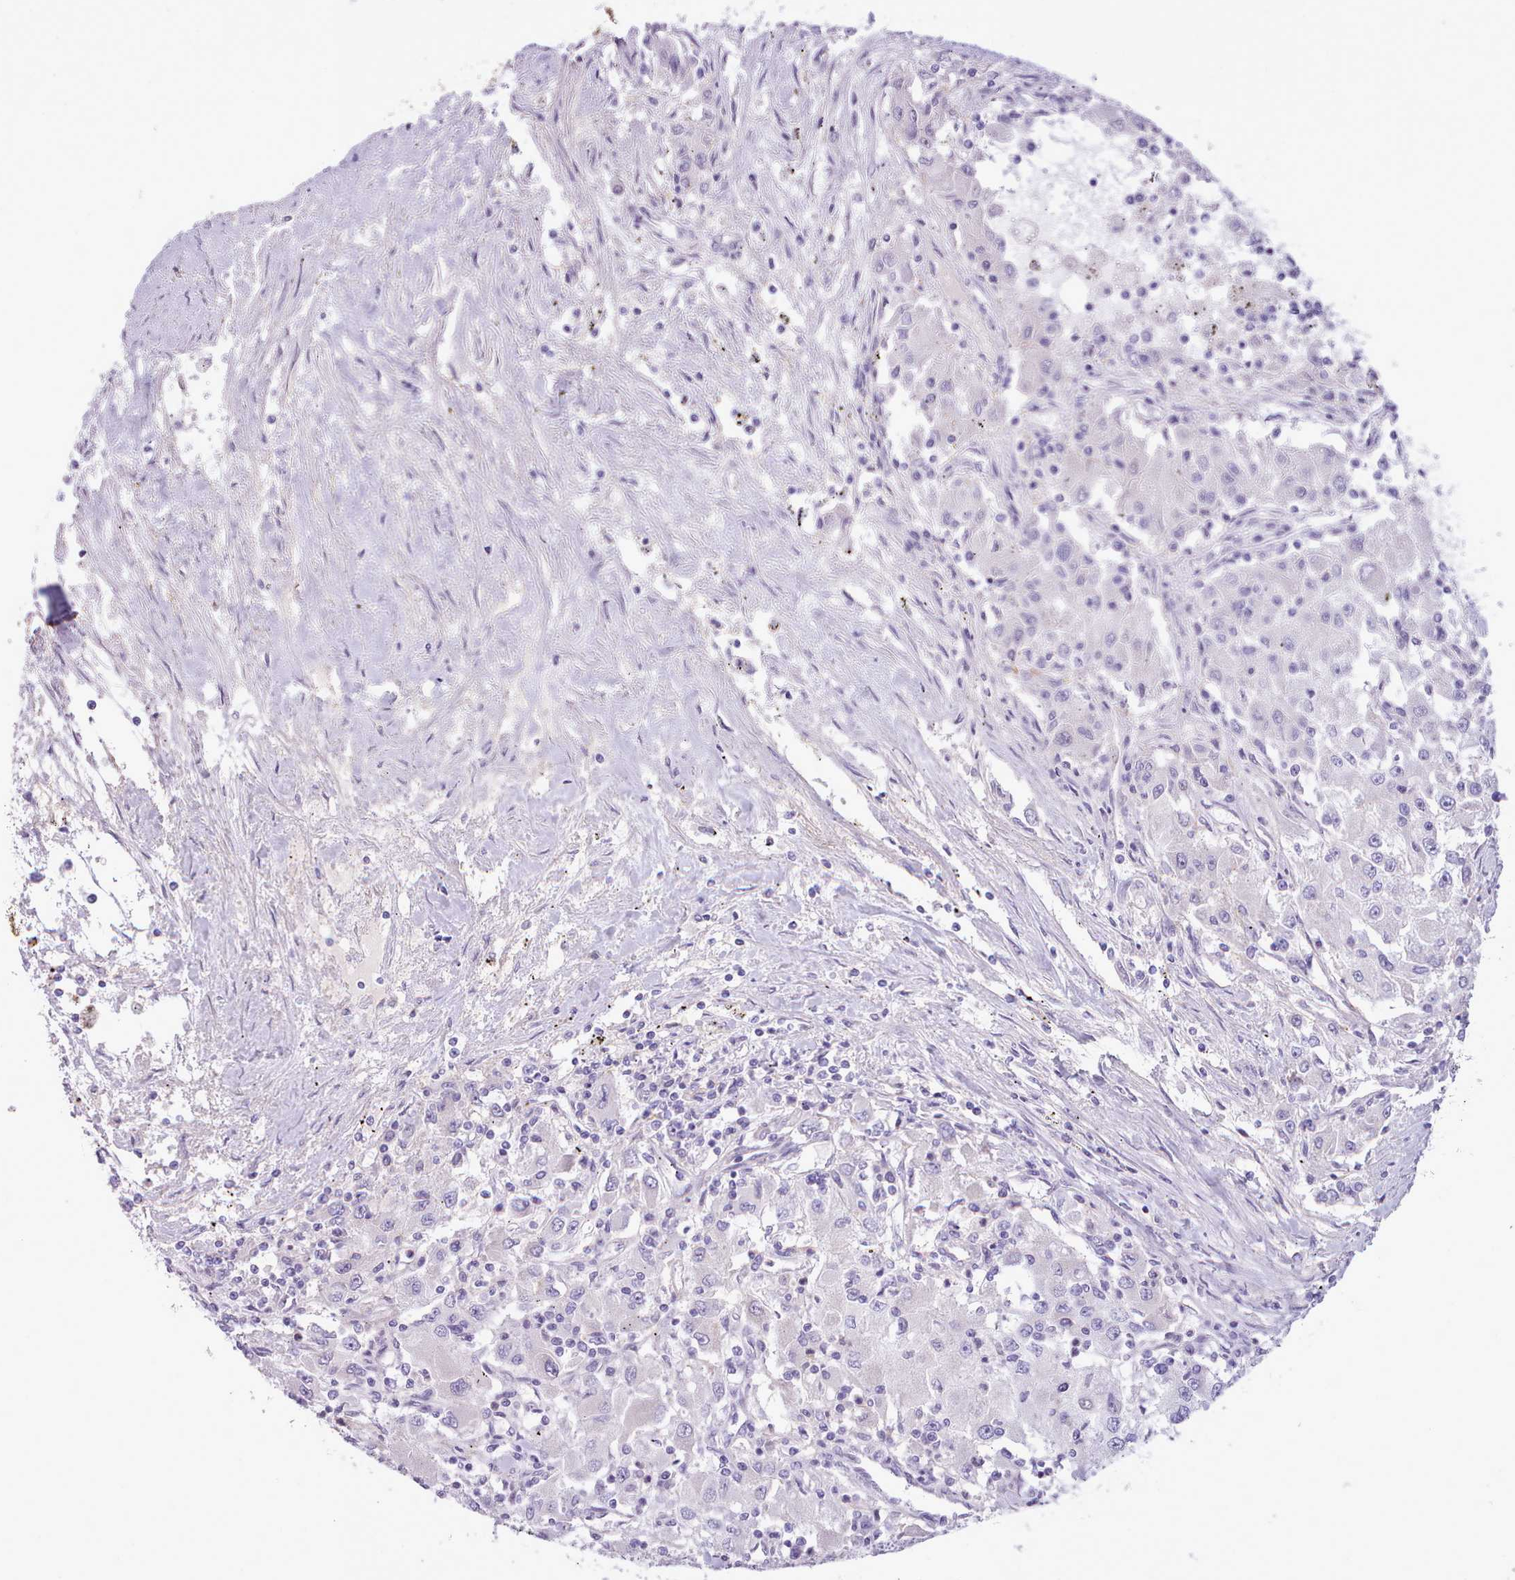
{"staining": {"intensity": "negative", "quantity": "none", "location": "none"}, "tissue": "renal cancer", "cell_type": "Tumor cells", "image_type": "cancer", "snomed": [{"axis": "morphology", "description": "Adenocarcinoma, NOS"}, {"axis": "topography", "description": "Kidney"}], "caption": "Human renal cancer stained for a protein using IHC demonstrates no expression in tumor cells.", "gene": "CYP2A13", "patient": {"sex": "female", "age": 67}}